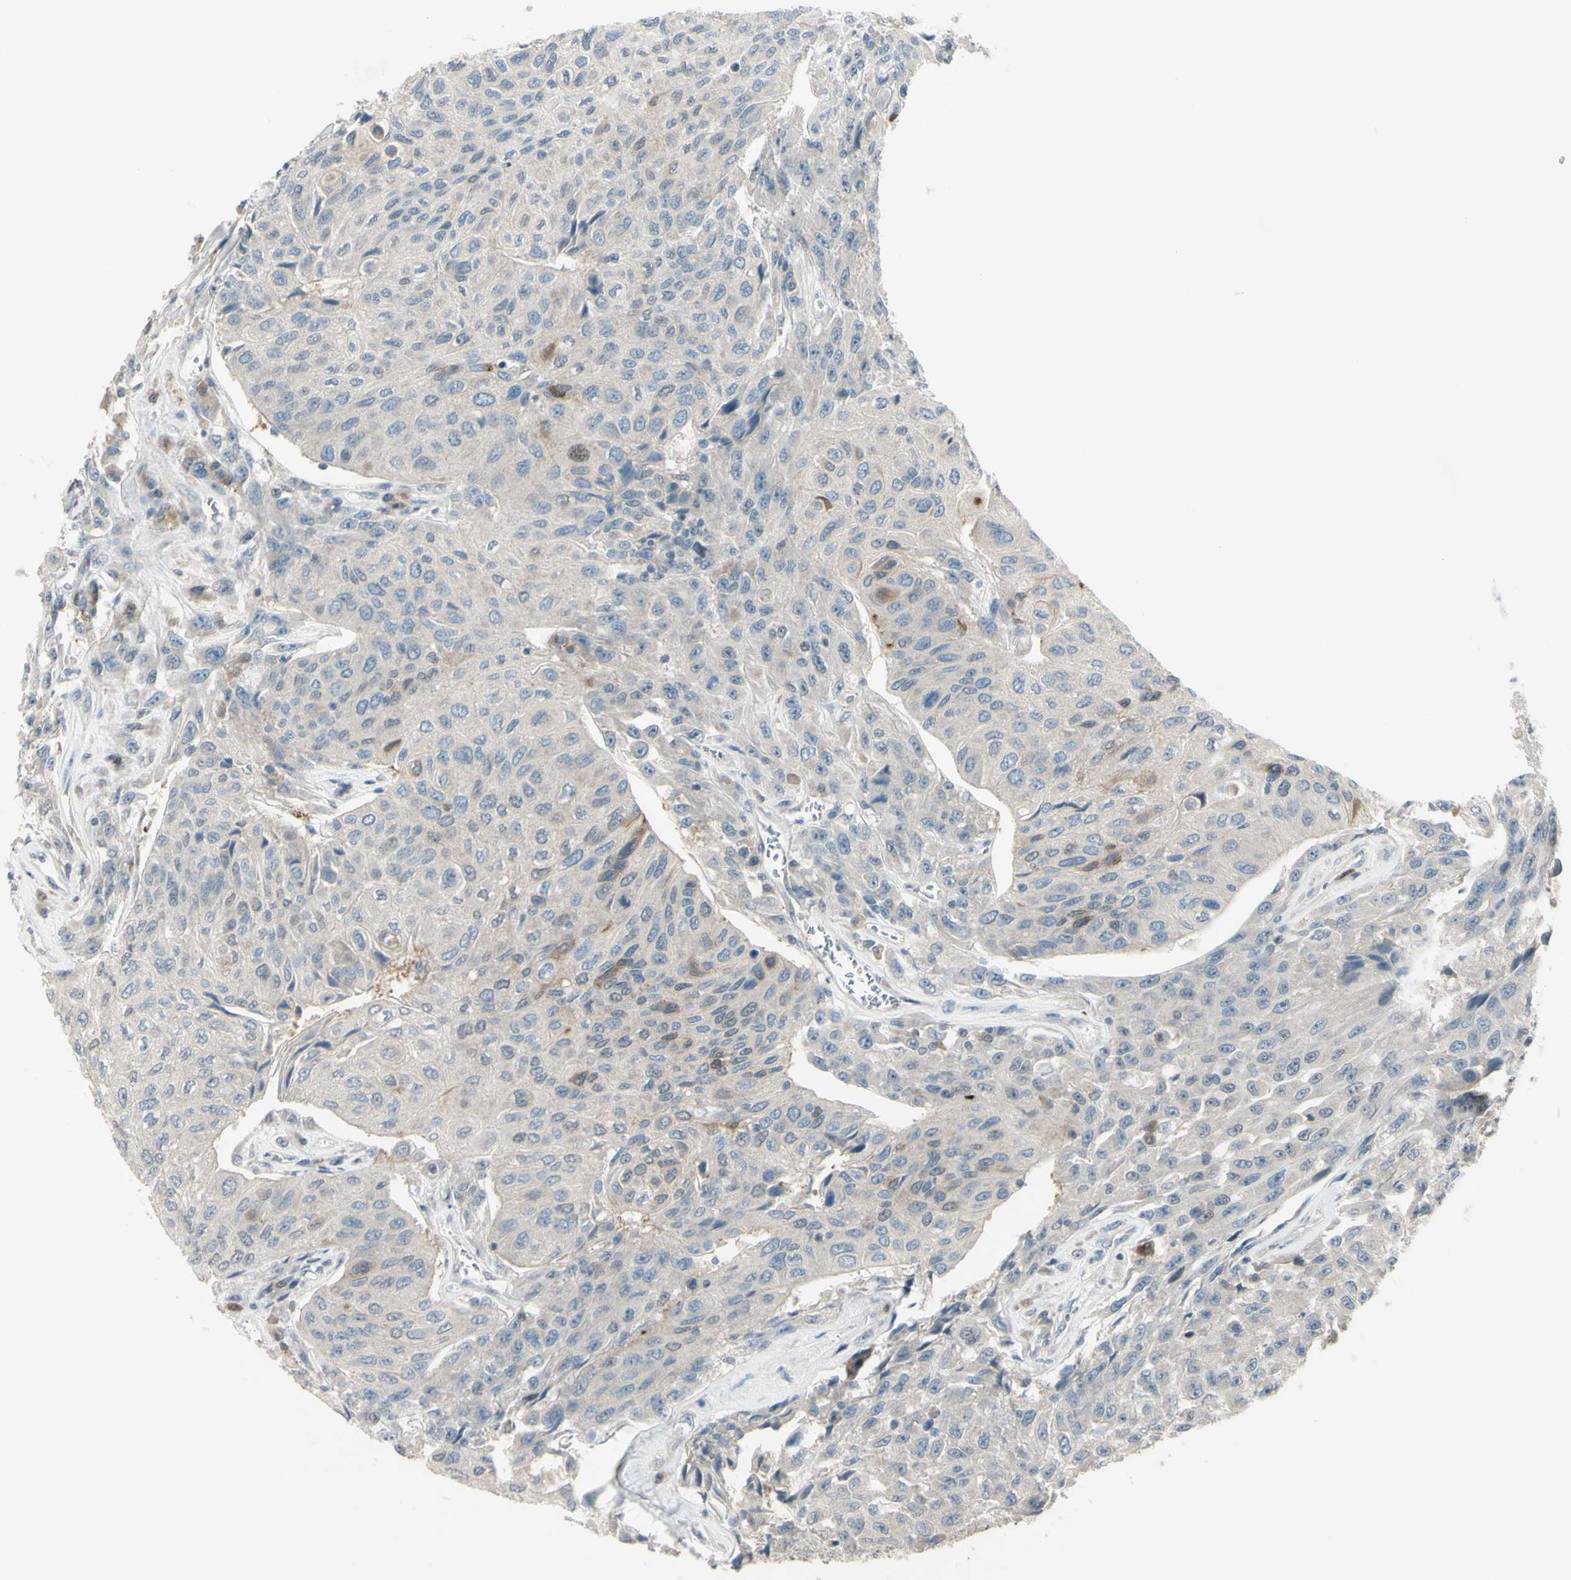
{"staining": {"intensity": "weak", "quantity": "<25%", "location": "cytoplasmic/membranous"}, "tissue": "urothelial cancer", "cell_type": "Tumor cells", "image_type": "cancer", "snomed": [{"axis": "morphology", "description": "Urothelial carcinoma, High grade"}, {"axis": "topography", "description": "Urinary bladder"}], "caption": "This histopathology image is of urothelial cancer stained with immunohistochemistry to label a protein in brown with the nuclei are counter-stained blue. There is no expression in tumor cells.", "gene": "ETNK1", "patient": {"sex": "male", "age": 66}}